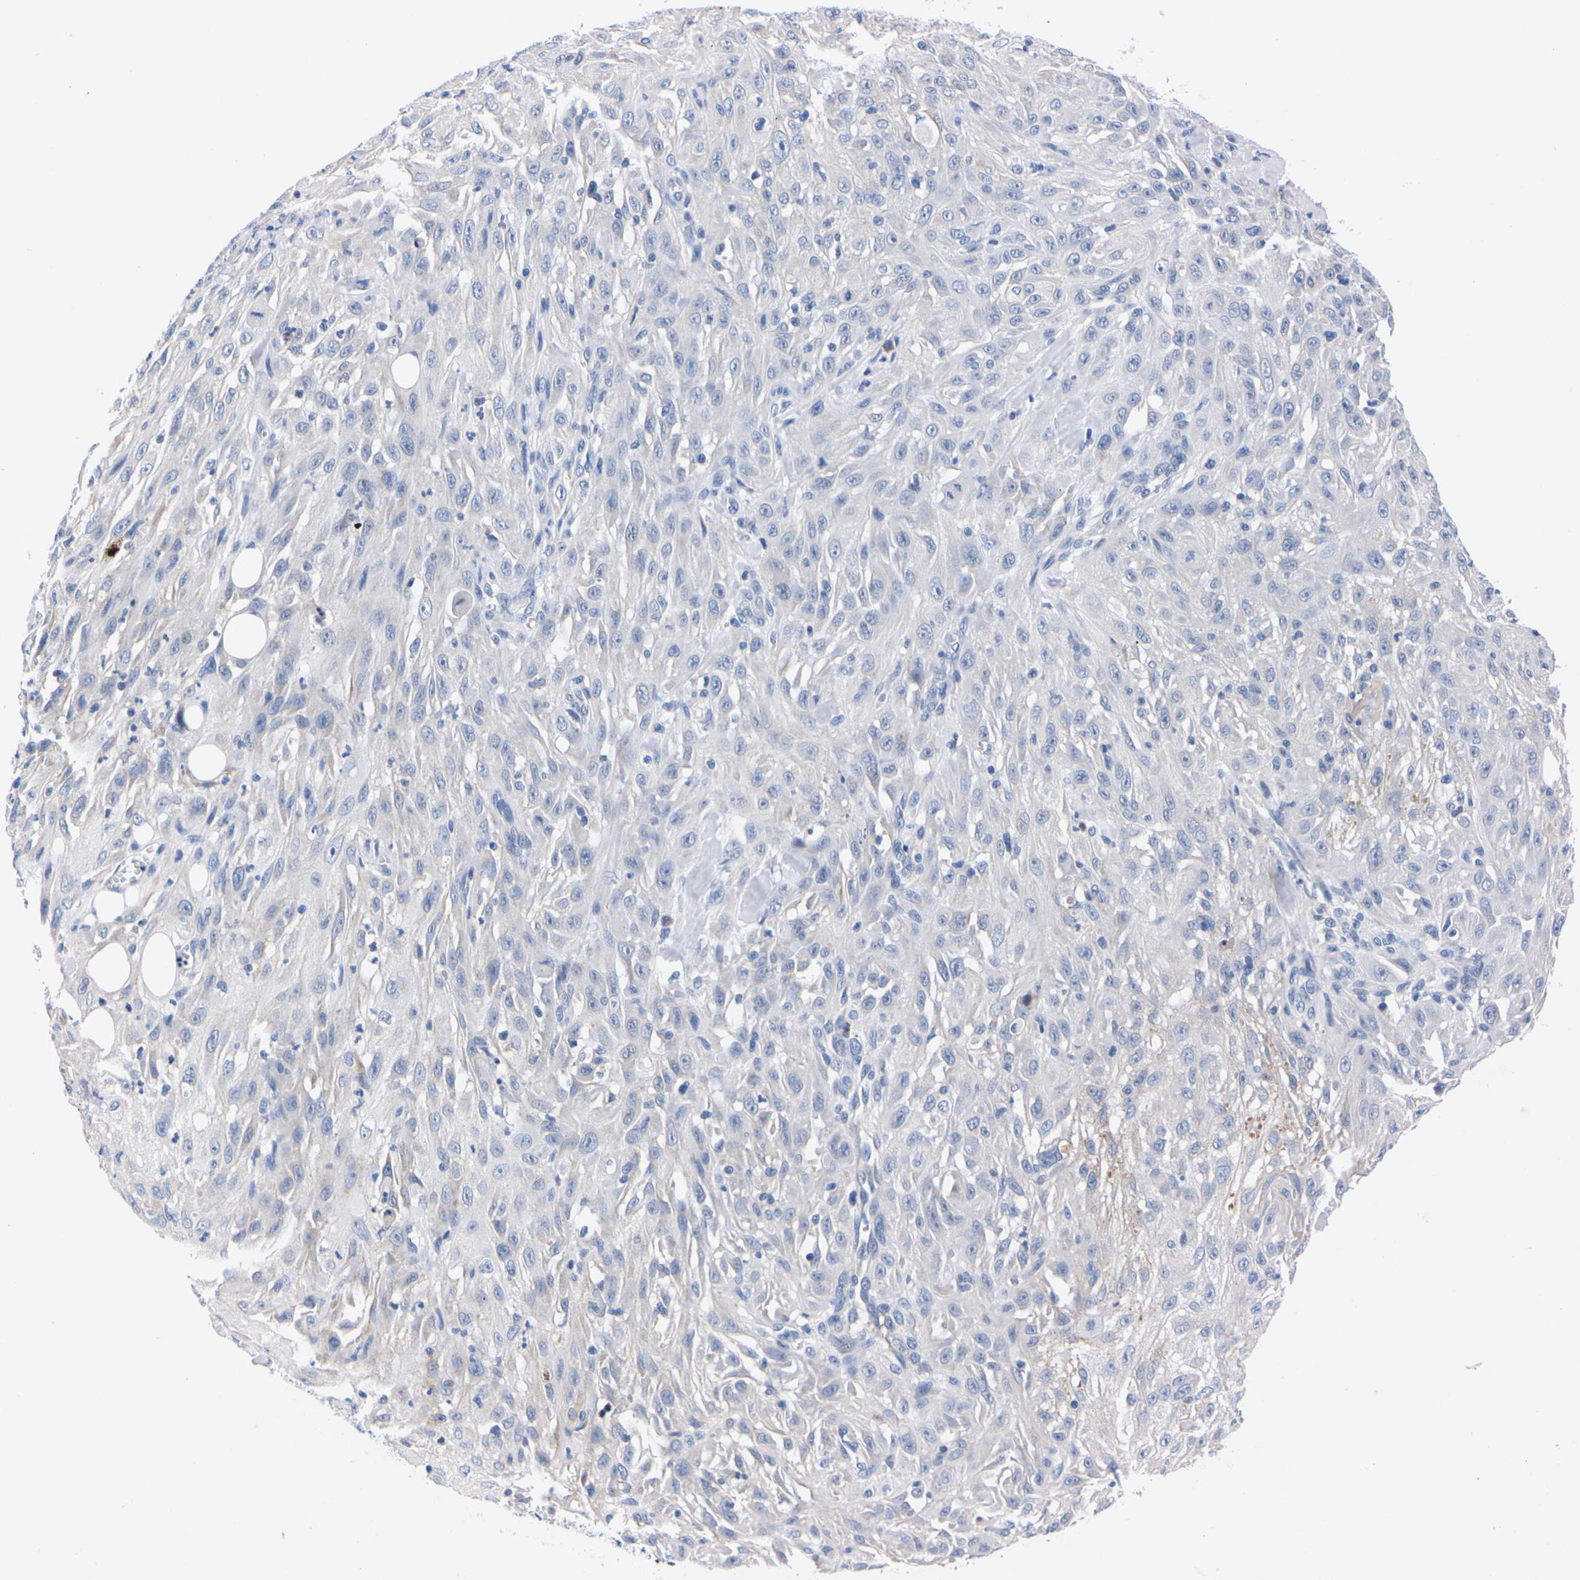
{"staining": {"intensity": "negative", "quantity": "none", "location": "none"}, "tissue": "skin cancer", "cell_type": "Tumor cells", "image_type": "cancer", "snomed": [{"axis": "morphology", "description": "Squamous cell carcinoma, NOS"}, {"axis": "topography", "description": "Skin"}], "caption": "Immunohistochemistry micrograph of squamous cell carcinoma (skin) stained for a protein (brown), which demonstrates no positivity in tumor cells. The staining is performed using DAB (3,3'-diaminobenzidine) brown chromogen with nuclei counter-stained in using hematoxylin.", "gene": "FAM210A", "patient": {"sex": "male", "age": 75}}